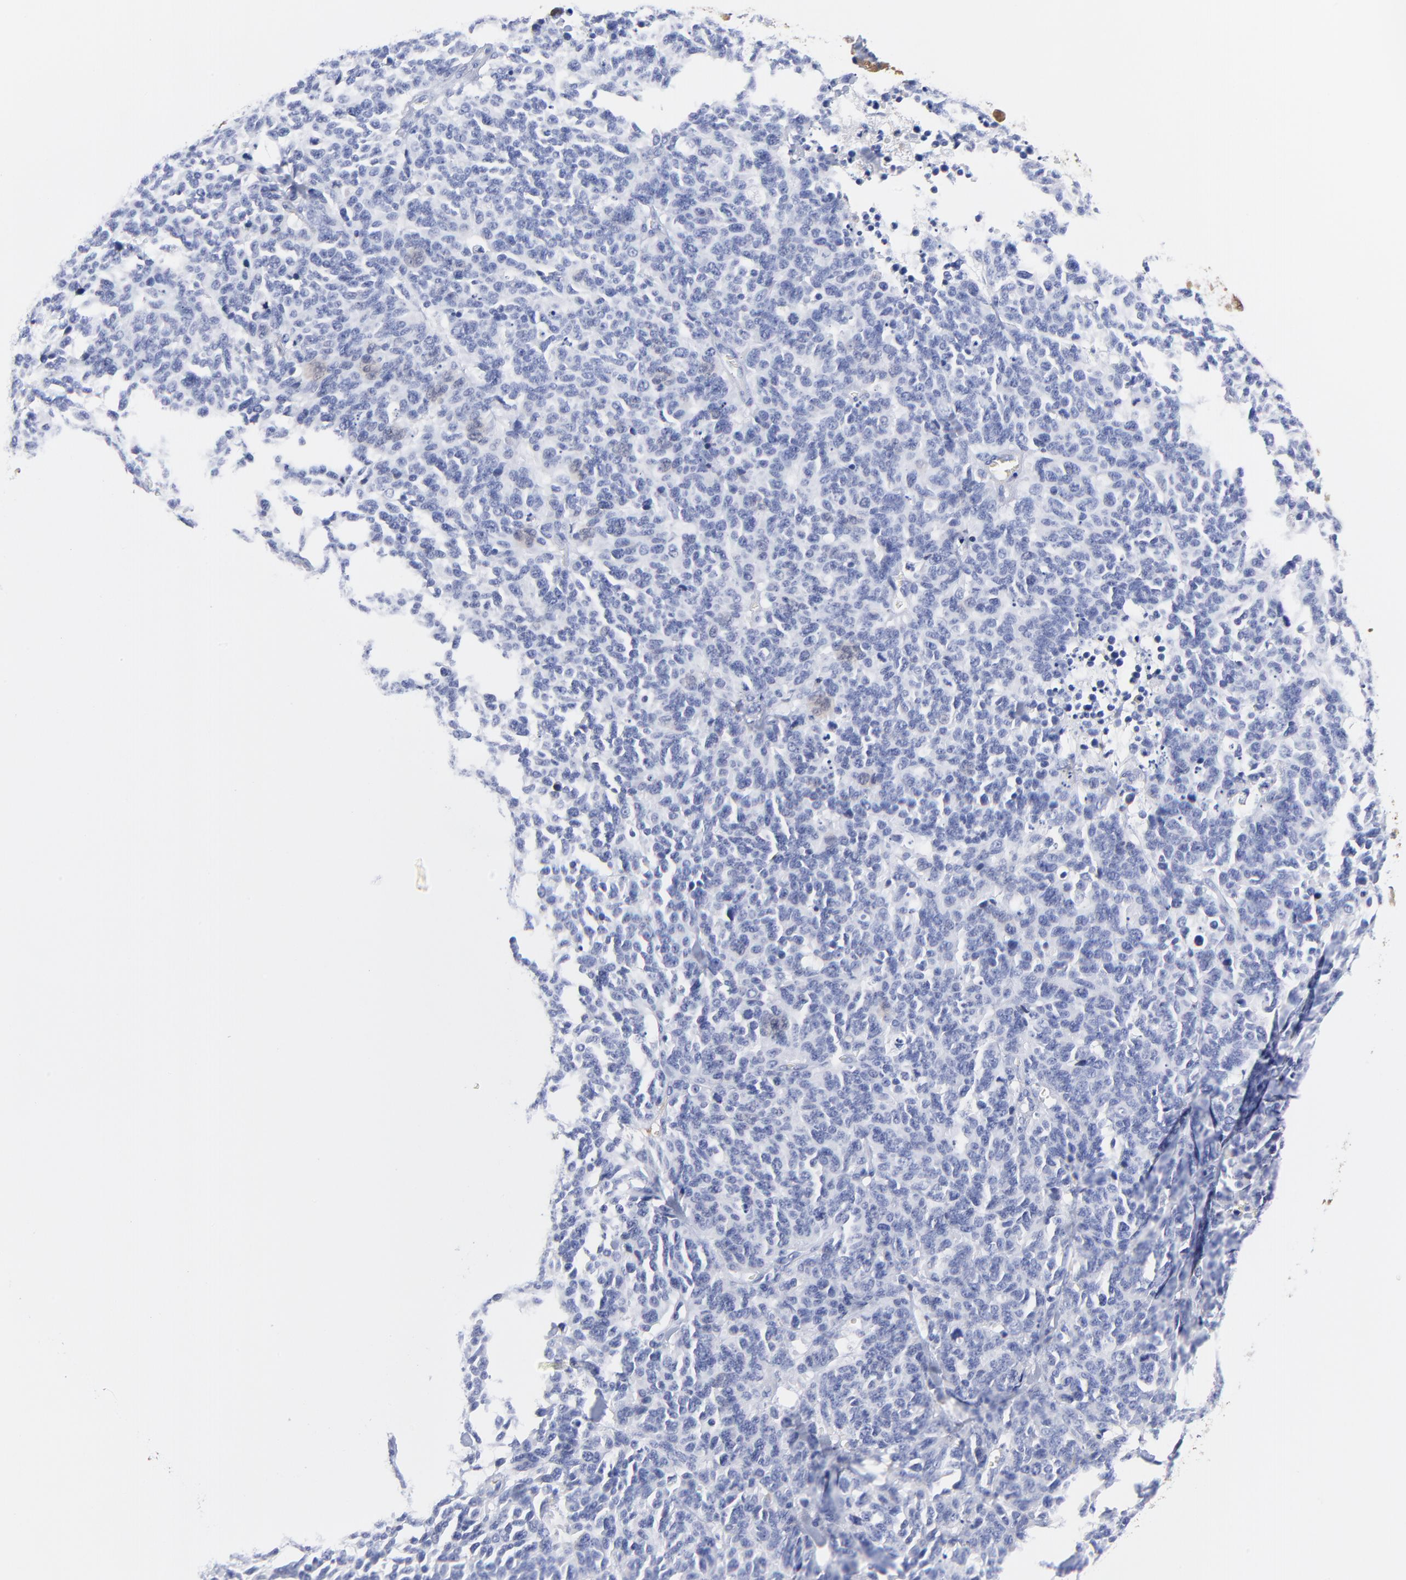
{"staining": {"intensity": "negative", "quantity": "none", "location": "none"}, "tissue": "lung cancer", "cell_type": "Tumor cells", "image_type": "cancer", "snomed": [{"axis": "morphology", "description": "Neoplasm, malignant, NOS"}, {"axis": "topography", "description": "Lung"}], "caption": "Immunohistochemical staining of human malignant neoplasm (lung) shows no significant staining in tumor cells.", "gene": "IGLV3-10", "patient": {"sex": "female", "age": 58}}